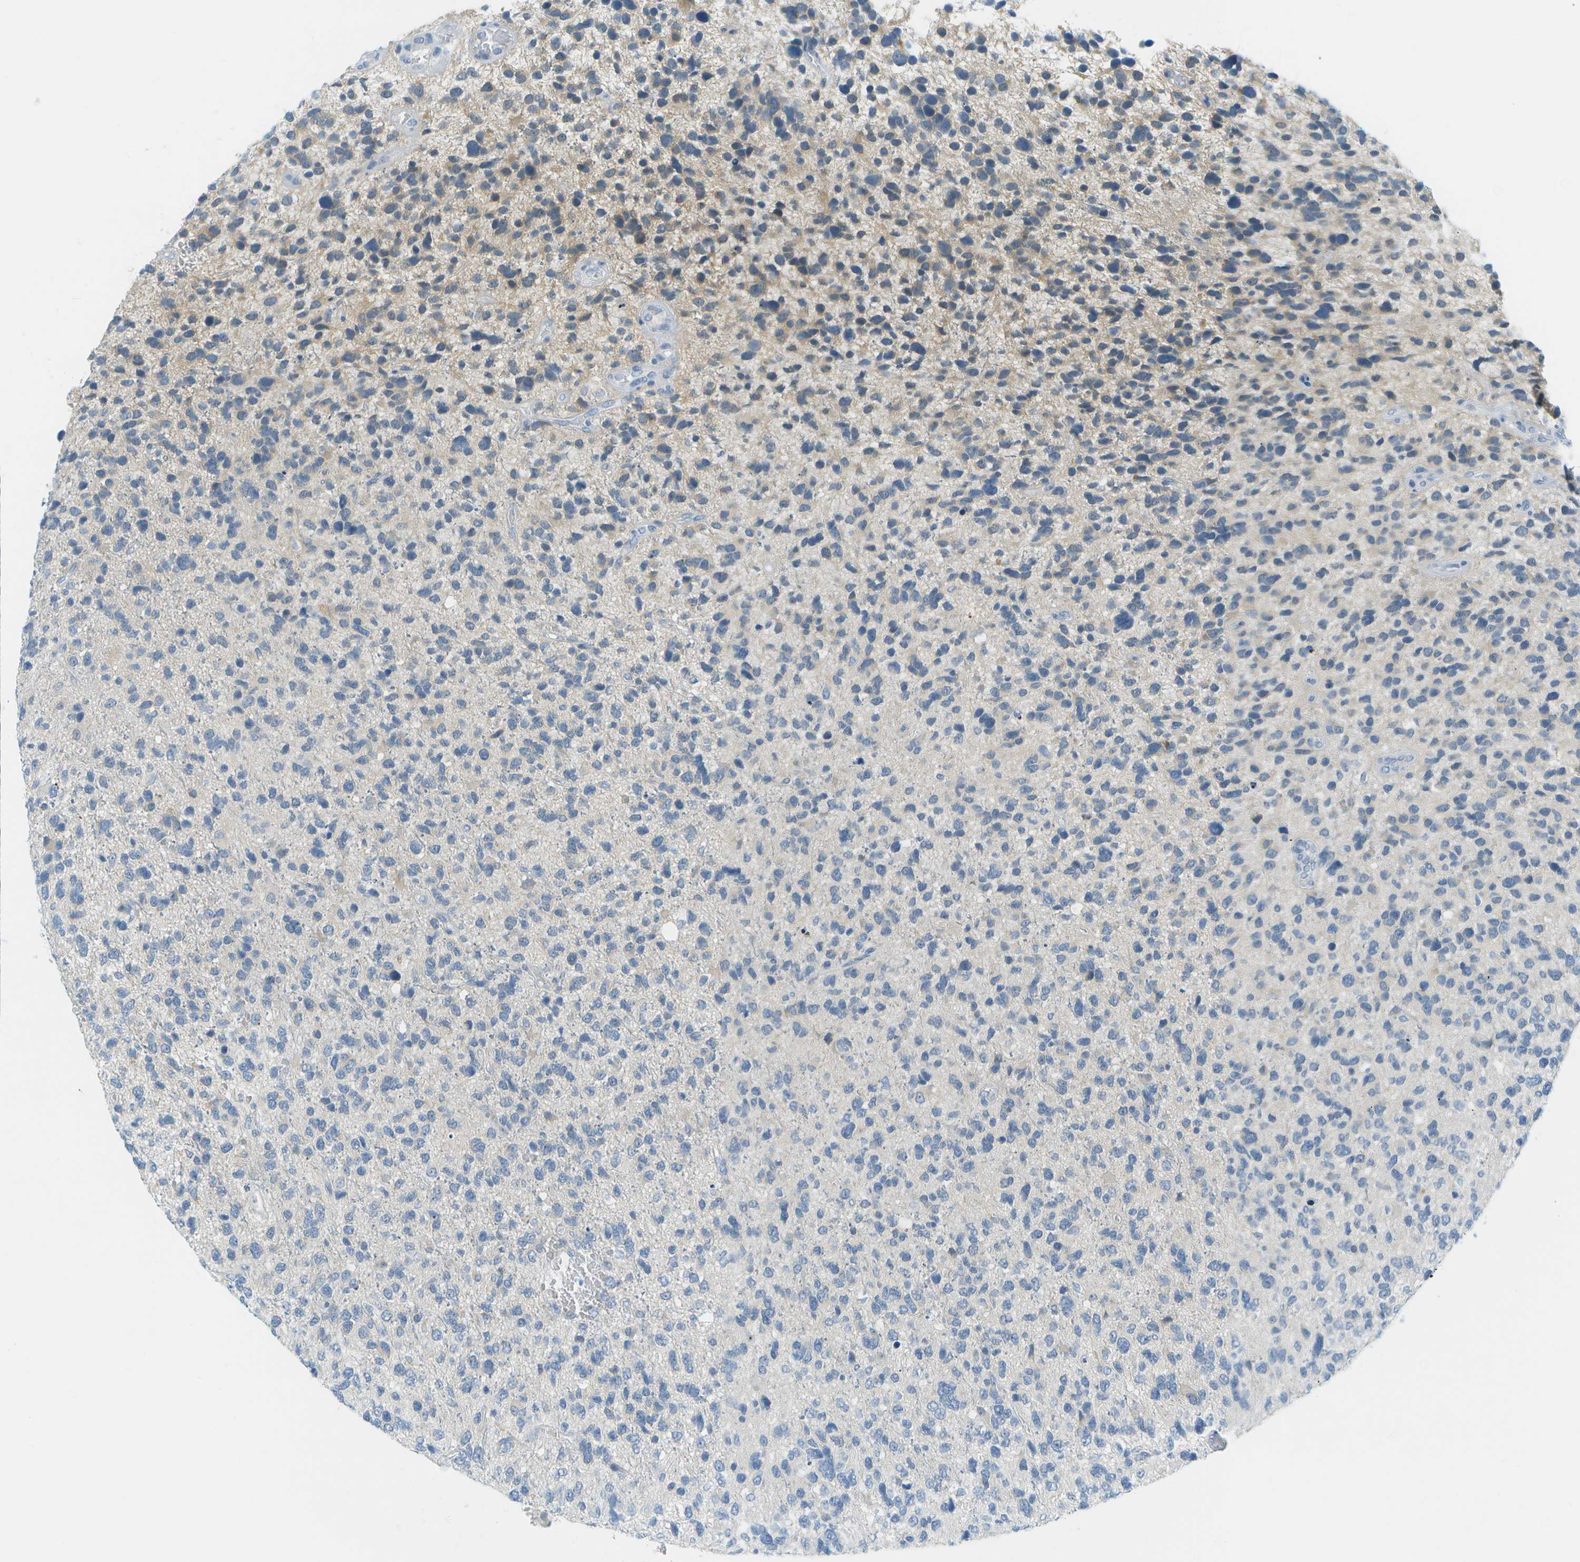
{"staining": {"intensity": "weak", "quantity": "<25%", "location": "cytoplasmic/membranous"}, "tissue": "glioma", "cell_type": "Tumor cells", "image_type": "cancer", "snomed": [{"axis": "morphology", "description": "Glioma, malignant, High grade"}, {"axis": "topography", "description": "Brain"}], "caption": "DAB immunohistochemical staining of human malignant glioma (high-grade) displays no significant staining in tumor cells. (Immunohistochemistry, brightfield microscopy, high magnification).", "gene": "SMYD5", "patient": {"sex": "female", "age": 58}}